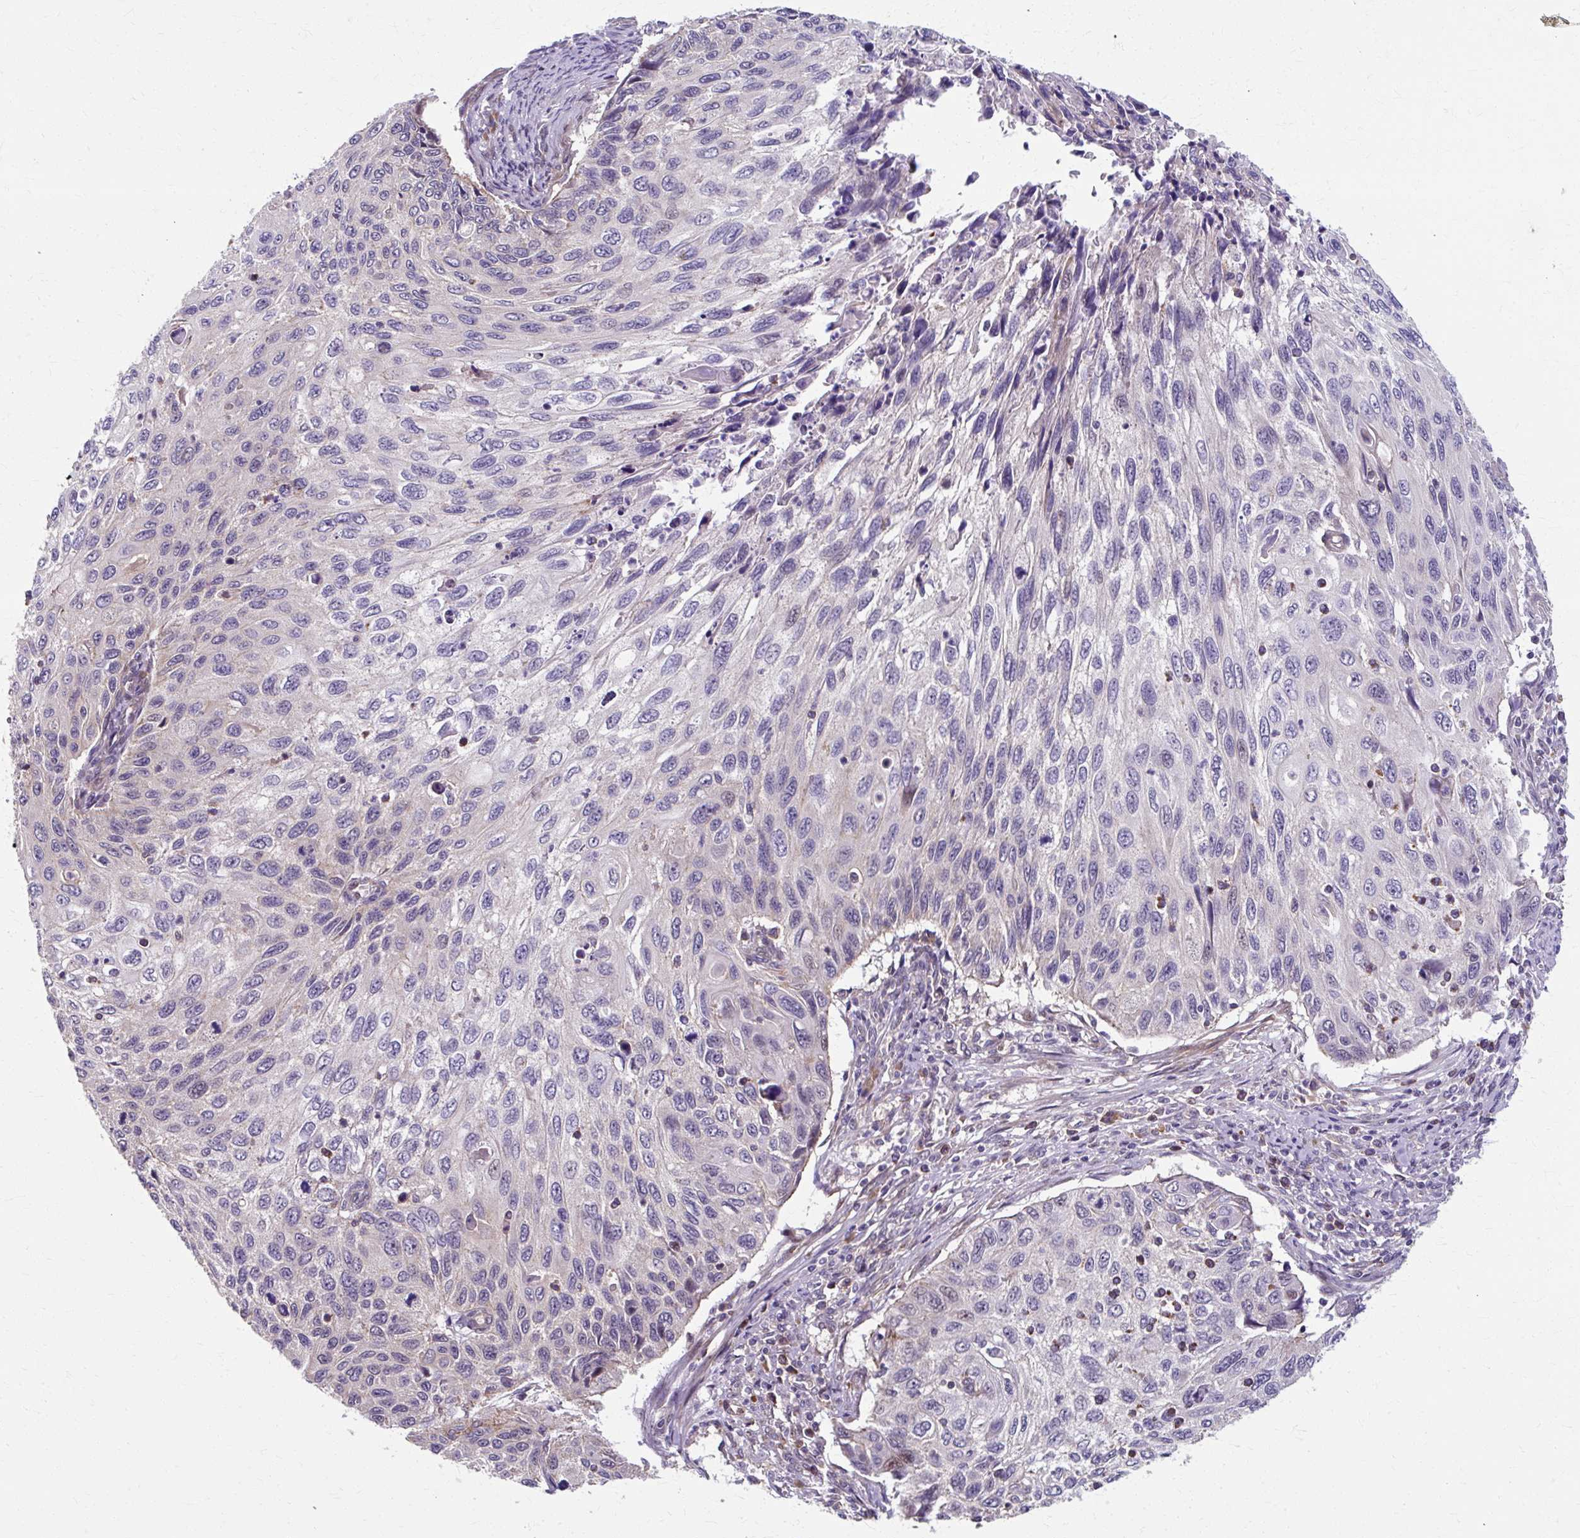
{"staining": {"intensity": "negative", "quantity": "none", "location": "none"}, "tissue": "cervical cancer", "cell_type": "Tumor cells", "image_type": "cancer", "snomed": [{"axis": "morphology", "description": "Squamous cell carcinoma, NOS"}, {"axis": "topography", "description": "Cervix"}], "caption": "This is a histopathology image of immunohistochemistry staining of cervical squamous cell carcinoma, which shows no expression in tumor cells.", "gene": "ZNF555", "patient": {"sex": "female", "age": 70}}